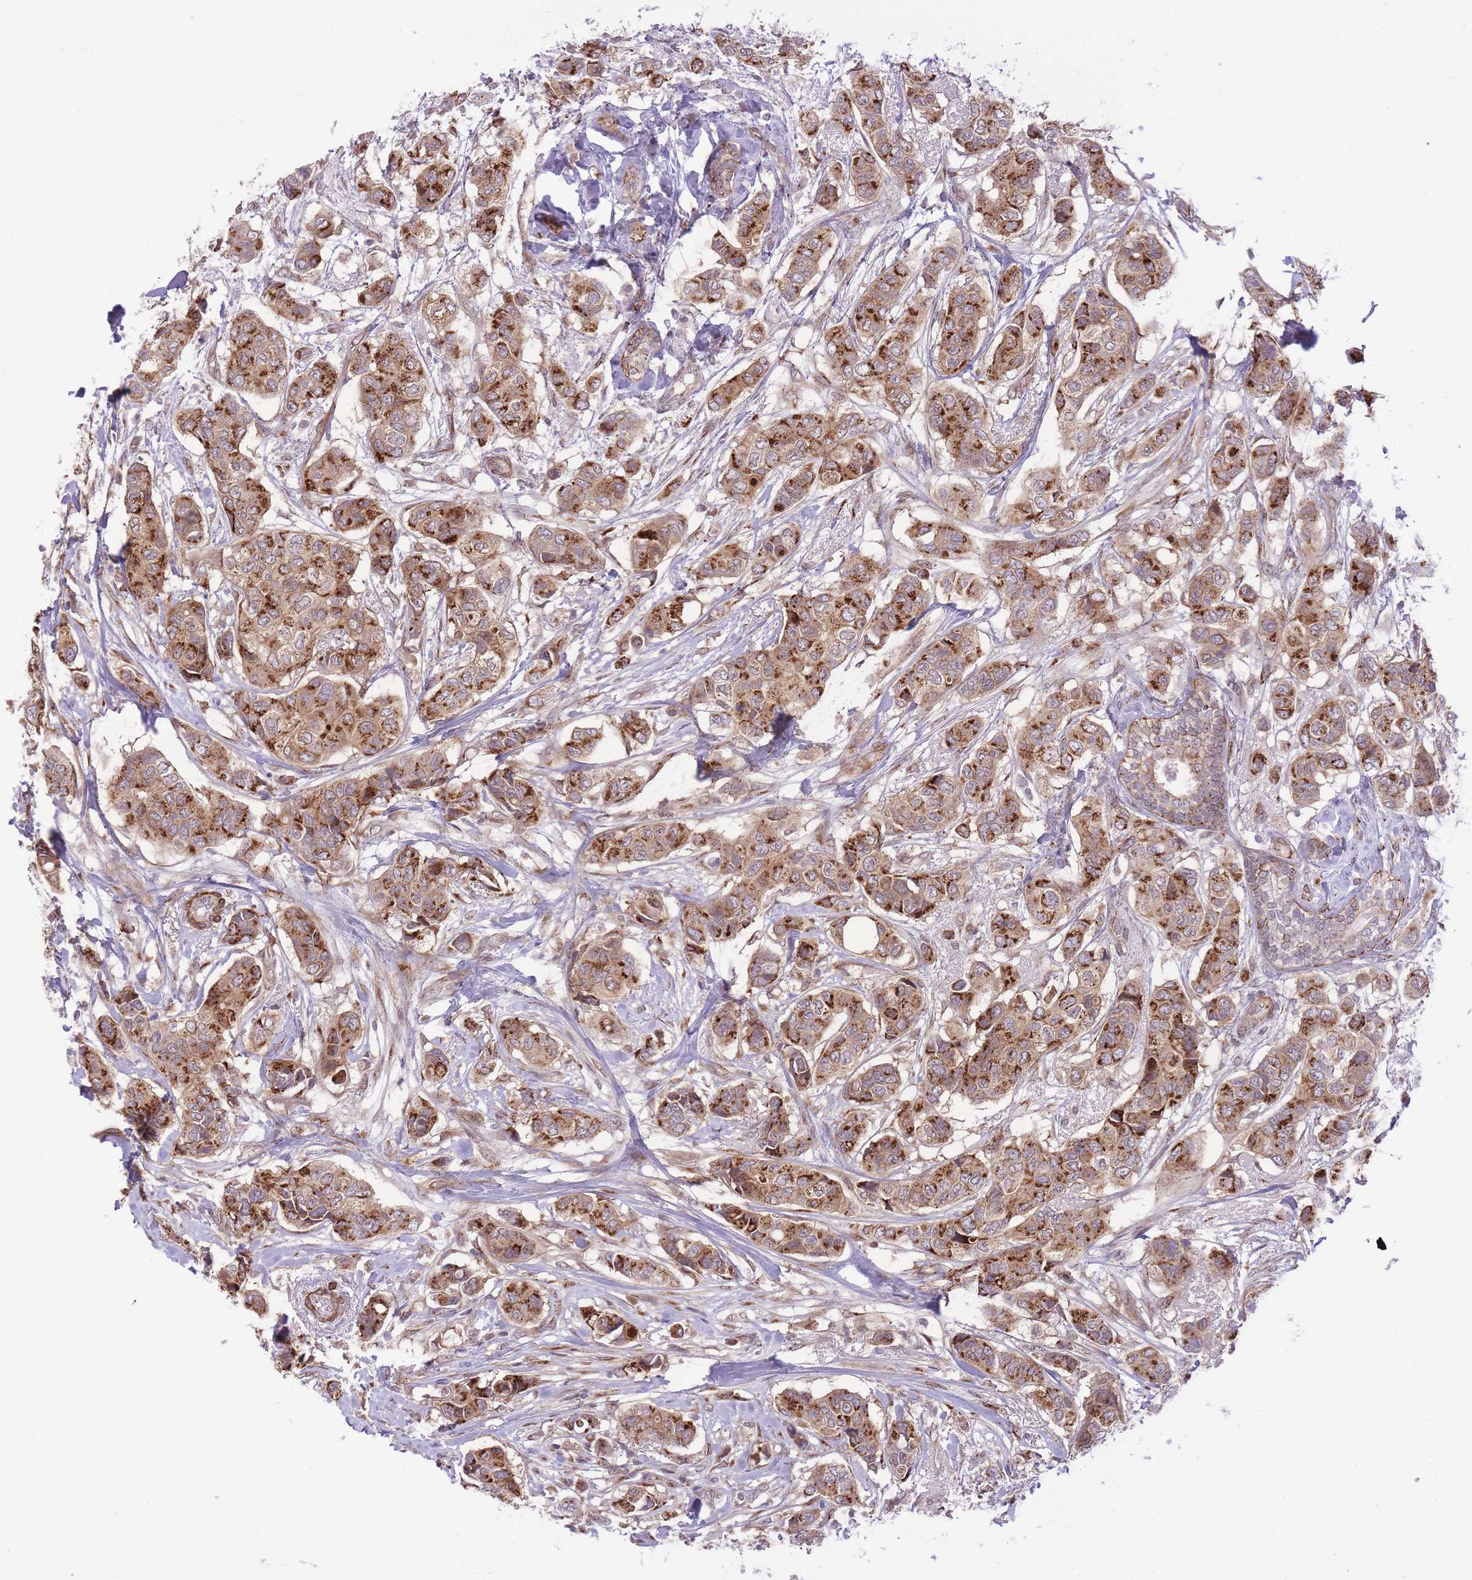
{"staining": {"intensity": "strong", "quantity": ">75%", "location": "cytoplasmic/membranous"}, "tissue": "breast cancer", "cell_type": "Tumor cells", "image_type": "cancer", "snomed": [{"axis": "morphology", "description": "Lobular carcinoma"}, {"axis": "topography", "description": "Breast"}], "caption": "Approximately >75% of tumor cells in breast cancer demonstrate strong cytoplasmic/membranous protein positivity as visualized by brown immunohistochemical staining.", "gene": "ZBED5", "patient": {"sex": "female", "age": 51}}